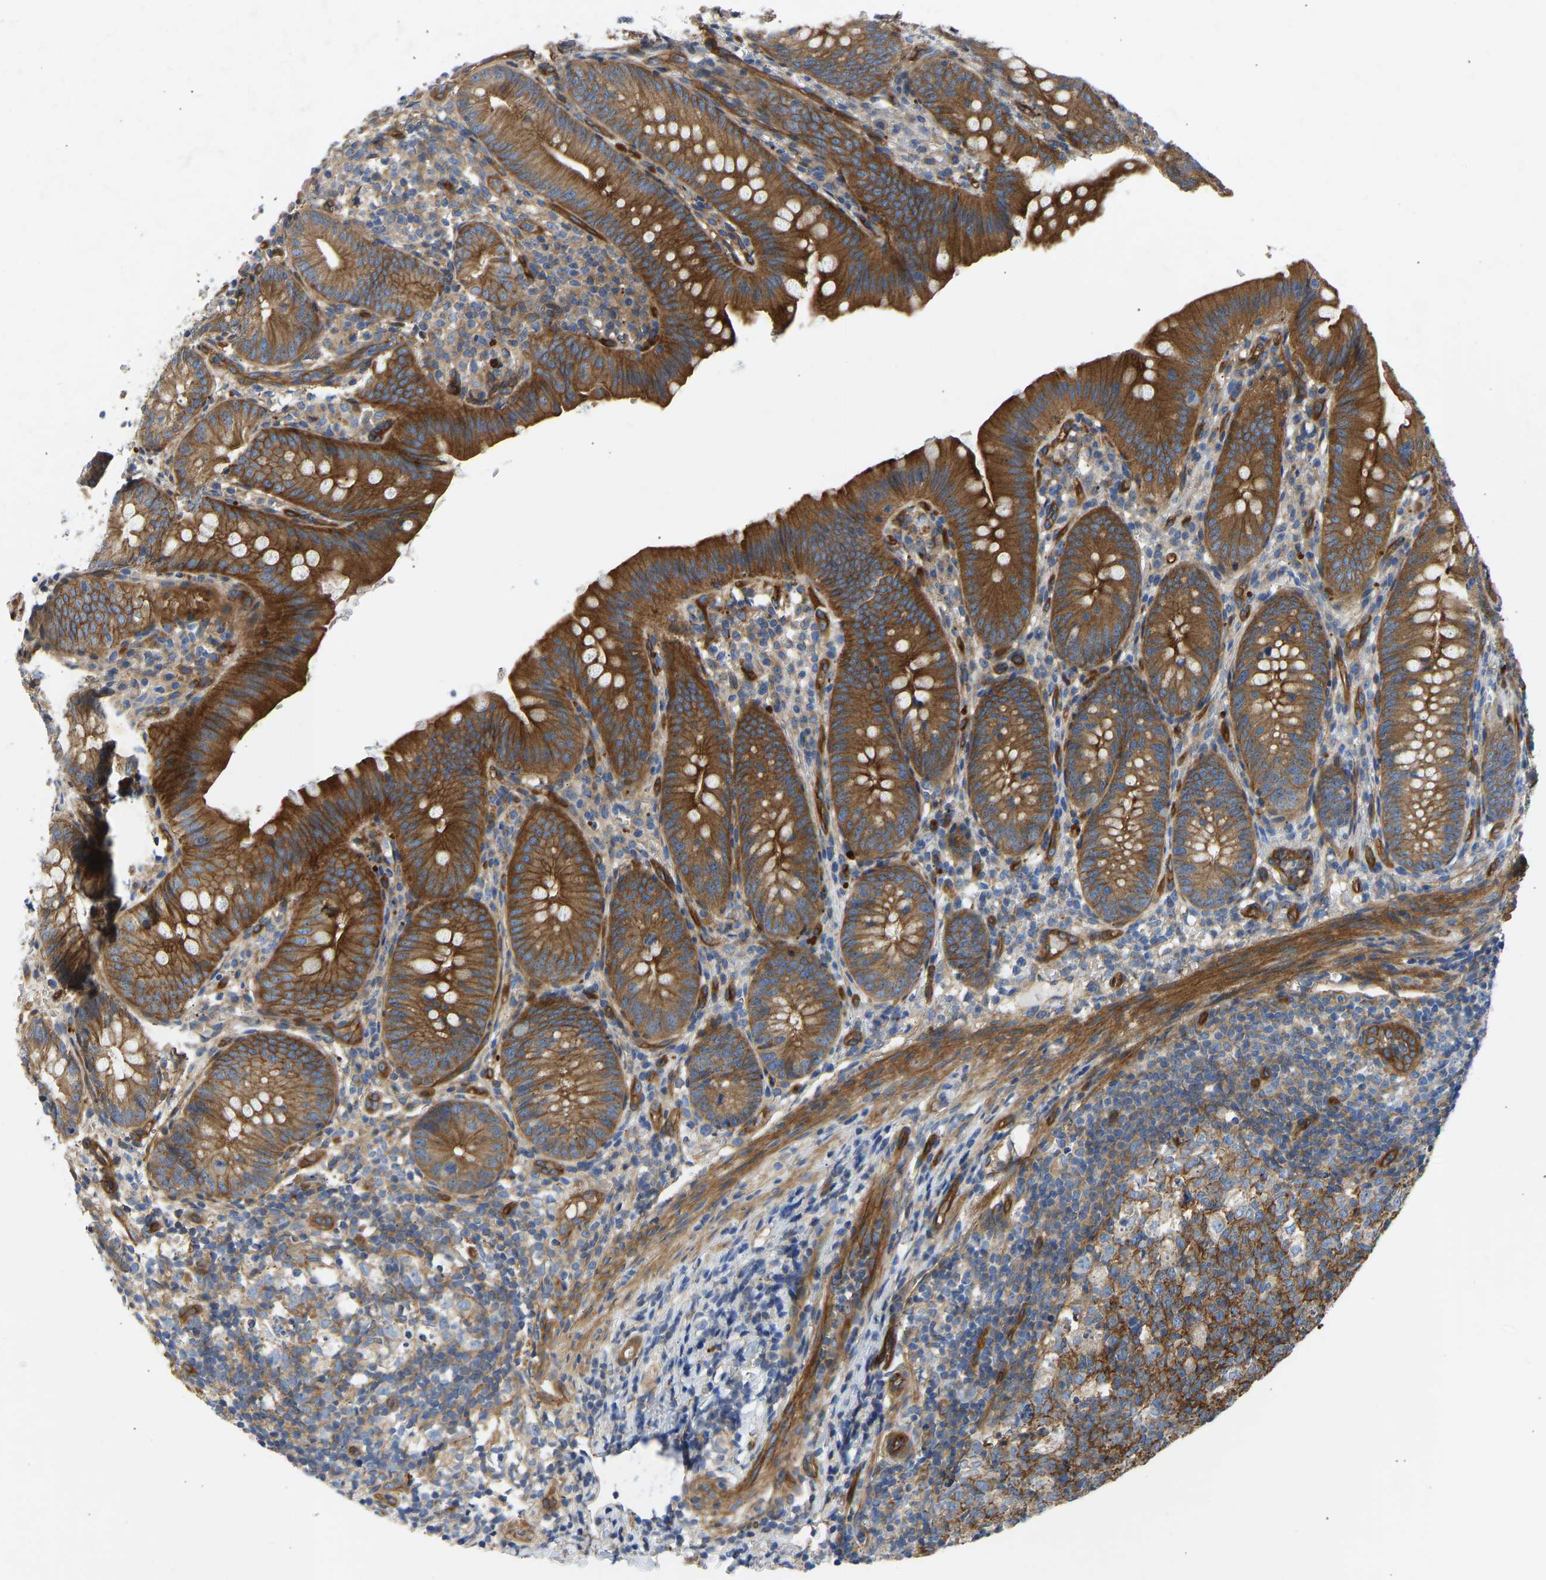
{"staining": {"intensity": "strong", "quantity": ">75%", "location": "cytoplasmic/membranous"}, "tissue": "appendix", "cell_type": "Glandular cells", "image_type": "normal", "snomed": [{"axis": "morphology", "description": "Normal tissue, NOS"}, {"axis": "topography", "description": "Appendix"}], "caption": "Appendix stained with IHC shows strong cytoplasmic/membranous staining in approximately >75% of glandular cells. The protein is stained brown, and the nuclei are stained in blue (DAB (3,3'-diaminobenzidine) IHC with brightfield microscopy, high magnification).", "gene": "MYO1C", "patient": {"sex": "male", "age": 1}}